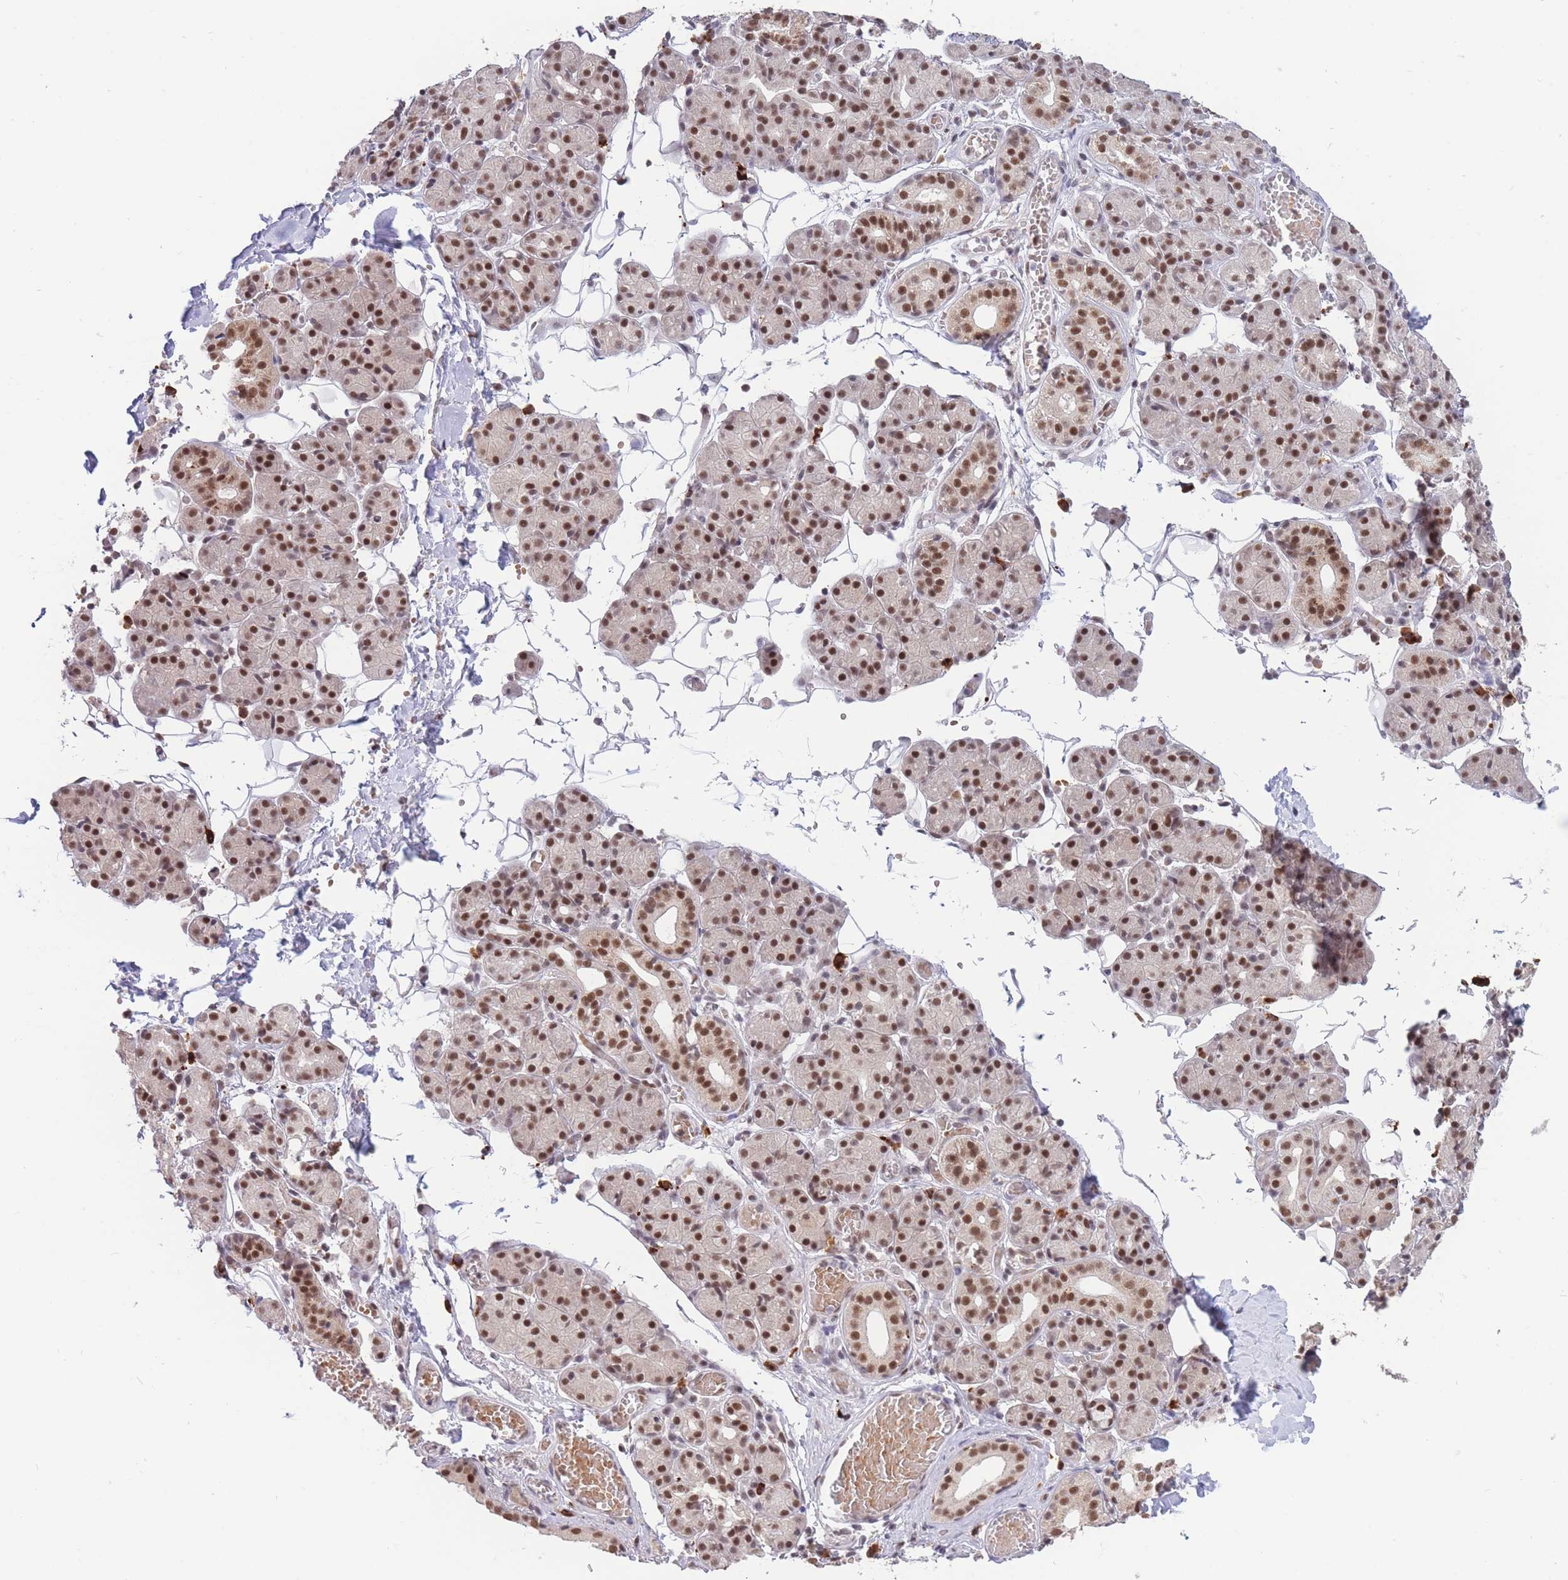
{"staining": {"intensity": "strong", "quantity": ">75%", "location": "nuclear"}, "tissue": "salivary gland", "cell_type": "Glandular cells", "image_type": "normal", "snomed": [{"axis": "morphology", "description": "Normal tissue, NOS"}, {"axis": "topography", "description": "Salivary gland"}], "caption": "Glandular cells exhibit high levels of strong nuclear positivity in approximately >75% of cells in unremarkable salivary gland. (IHC, brightfield microscopy, high magnification).", "gene": "SMAD9", "patient": {"sex": "male", "age": 63}}